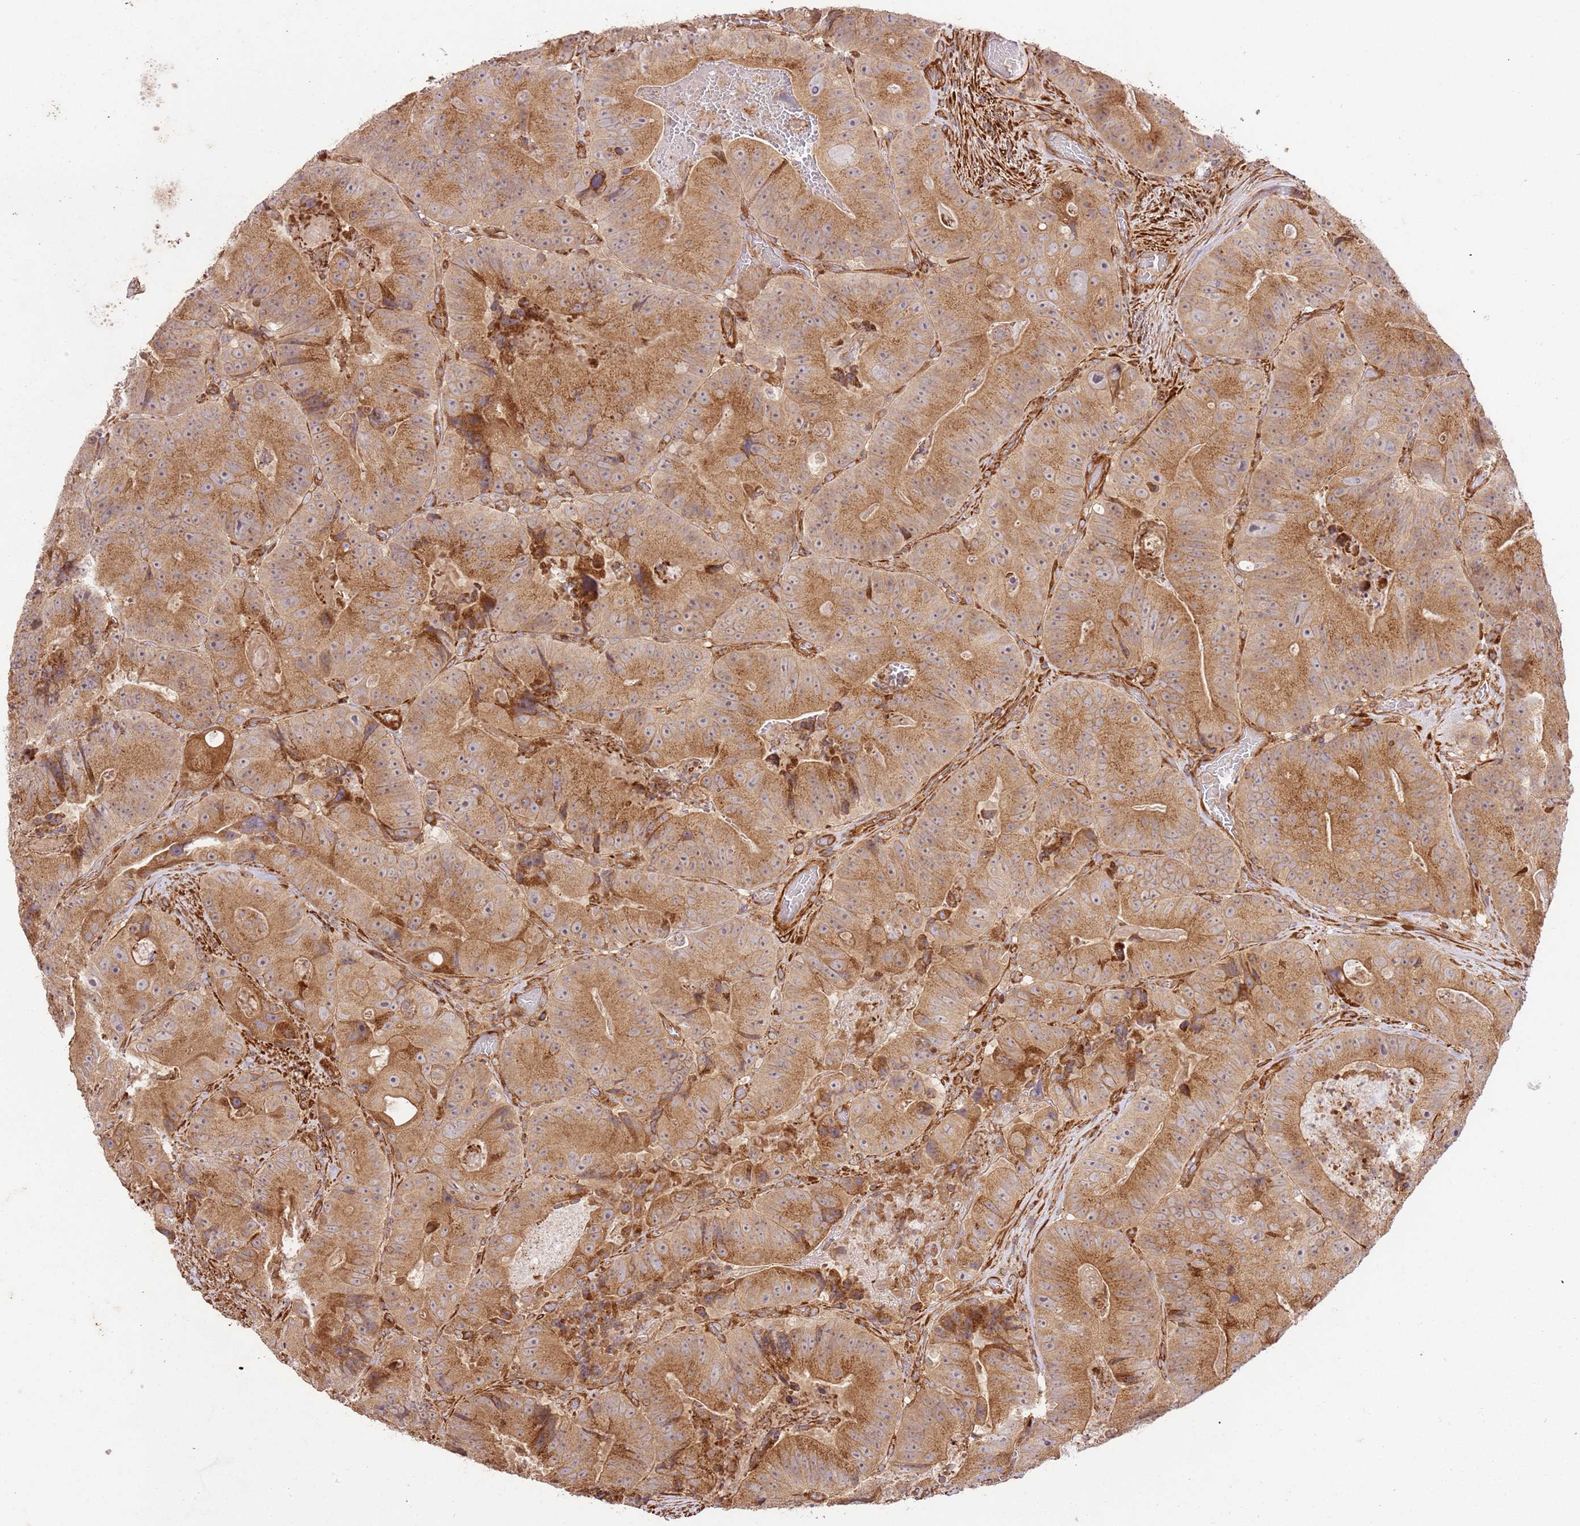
{"staining": {"intensity": "moderate", "quantity": ">75%", "location": "cytoplasmic/membranous"}, "tissue": "colorectal cancer", "cell_type": "Tumor cells", "image_type": "cancer", "snomed": [{"axis": "morphology", "description": "Adenocarcinoma, NOS"}, {"axis": "topography", "description": "Colon"}], "caption": "Protein expression analysis of colorectal cancer displays moderate cytoplasmic/membranous positivity in about >75% of tumor cells.", "gene": "ZBTB39", "patient": {"sex": "female", "age": 86}}